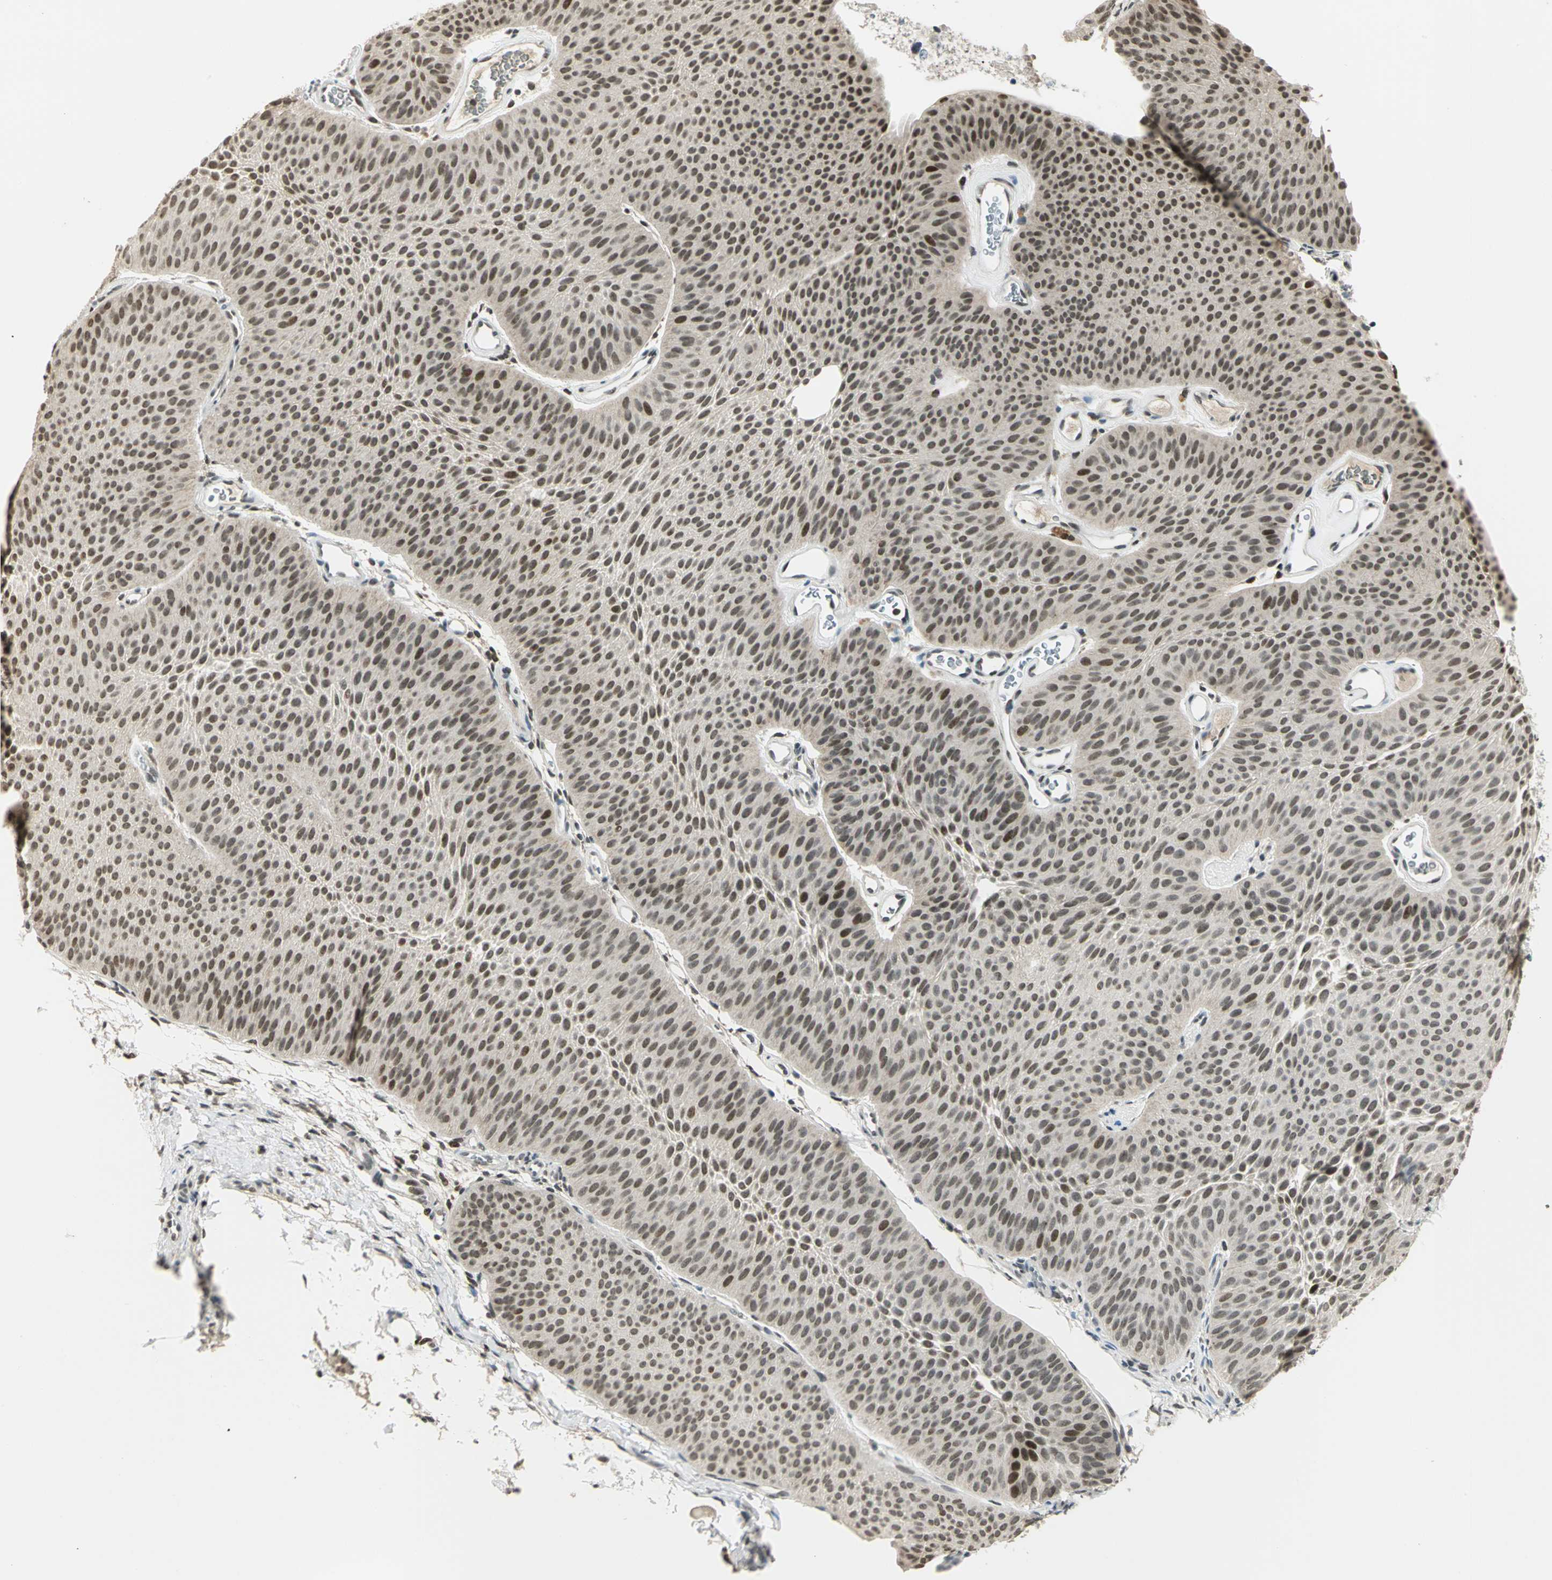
{"staining": {"intensity": "weak", "quantity": "<25%", "location": "nuclear"}, "tissue": "urothelial cancer", "cell_type": "Tumor cells", "image_type": "cancer", "snomed": [{"axis": "morphology", "description": "Urothelial carcinoma, Low grade"}, {"axis": "topography", "description": "Urinary bladder"}], "caption": "Urothelial cancer stained for a protein using immunohistochemistry displays no positivity tumor cells.", "gene": "RAD17", "patient": {"sex": "female", "age": 60}}